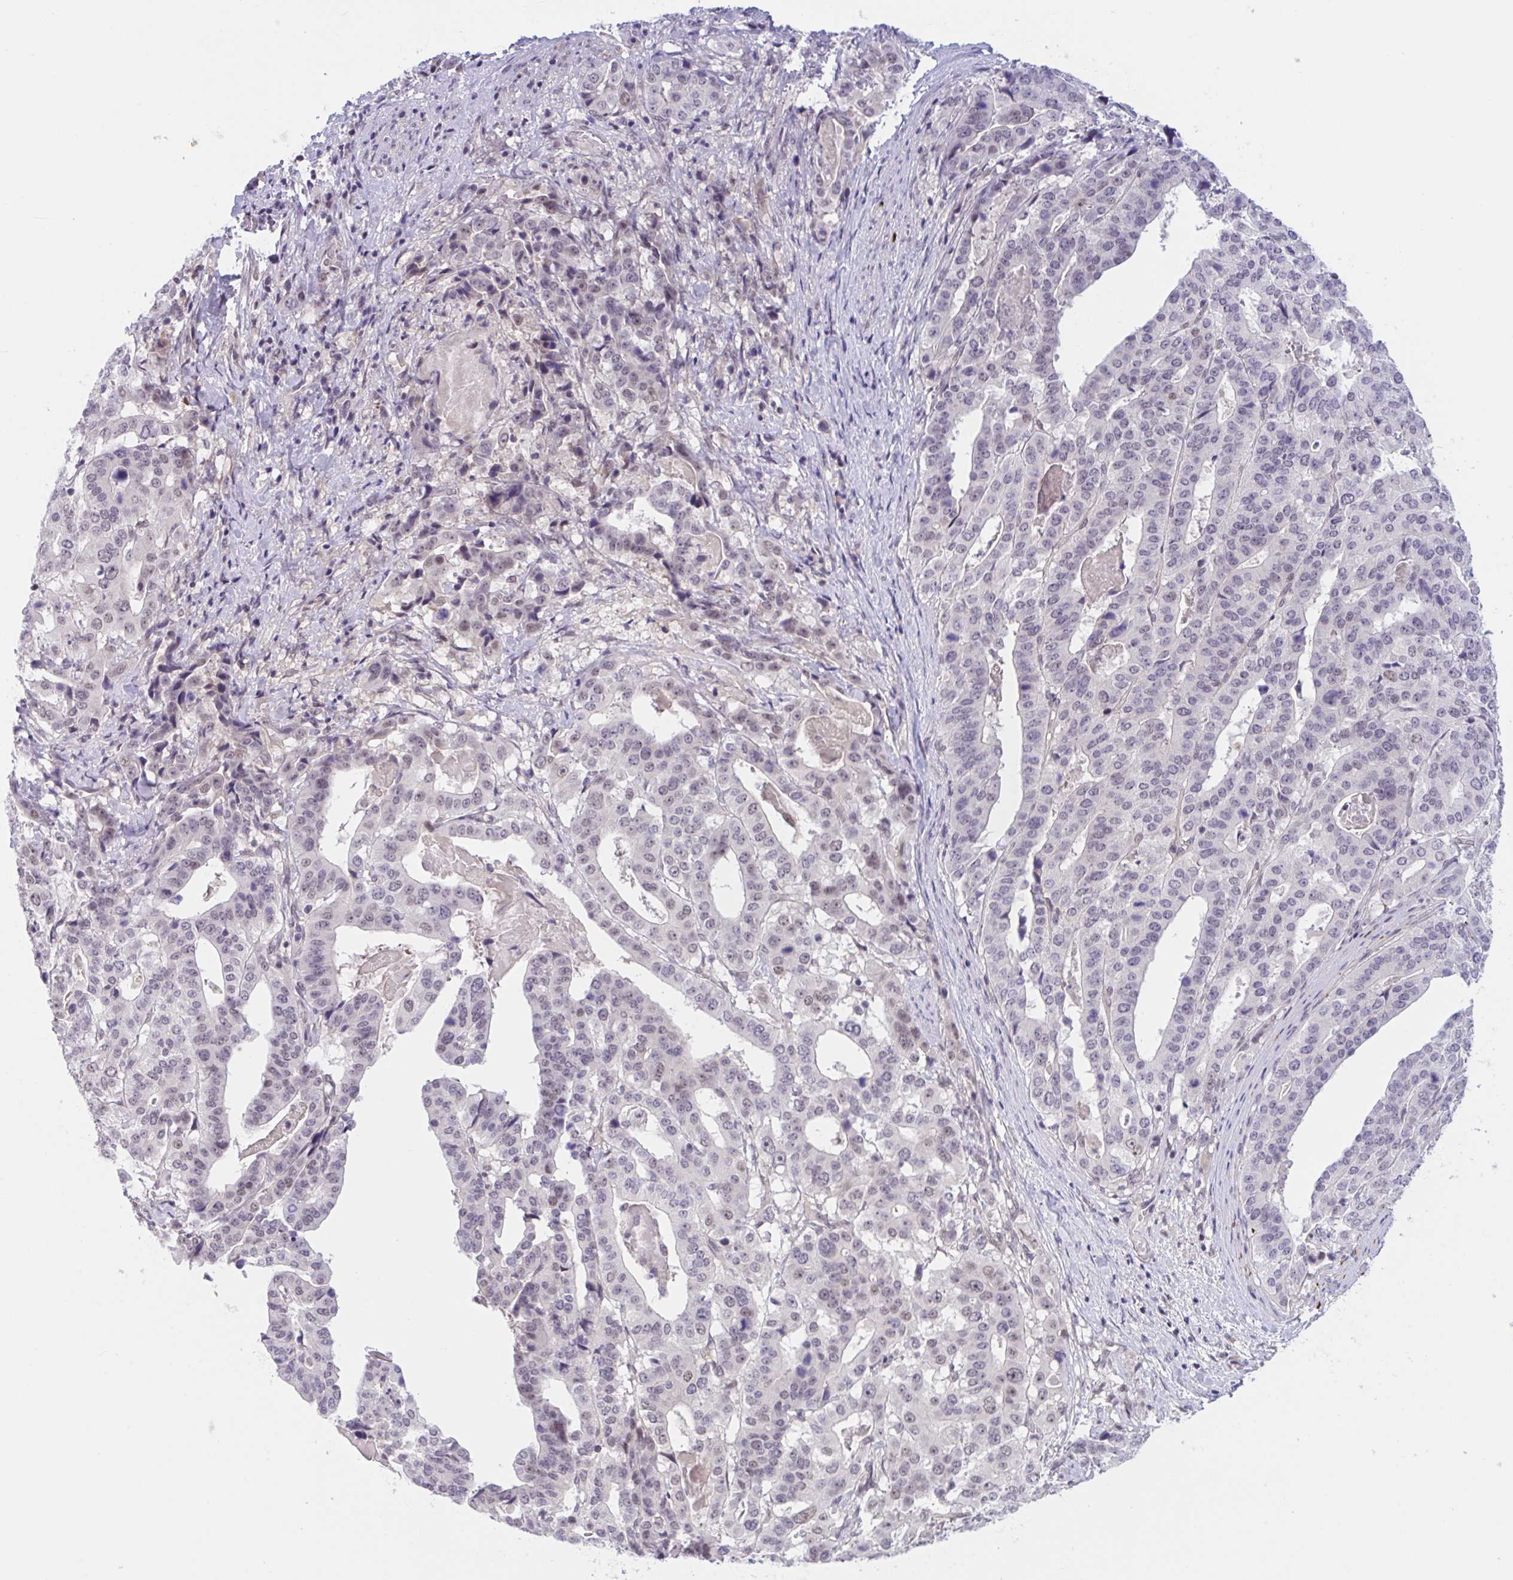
{"staining": {"intensity": "weak", "quantity": "<25%", "location": "nuclear"}, "tissue": "stomach cancer", "cell_type": "Tumor cells", "image_type": "cancer", "snomed": [{"axis": "morphology", "description": "Adenocarcinoma, NOS"}, {"axis": "topography", "description": "Stomach"}], "caption": "Micrograph shows no significant protein positivity in tumor cells of adenocarcinoma (stomach).", "gene": "TTC7B", "patient": {"sex": "male", "age": 48}}